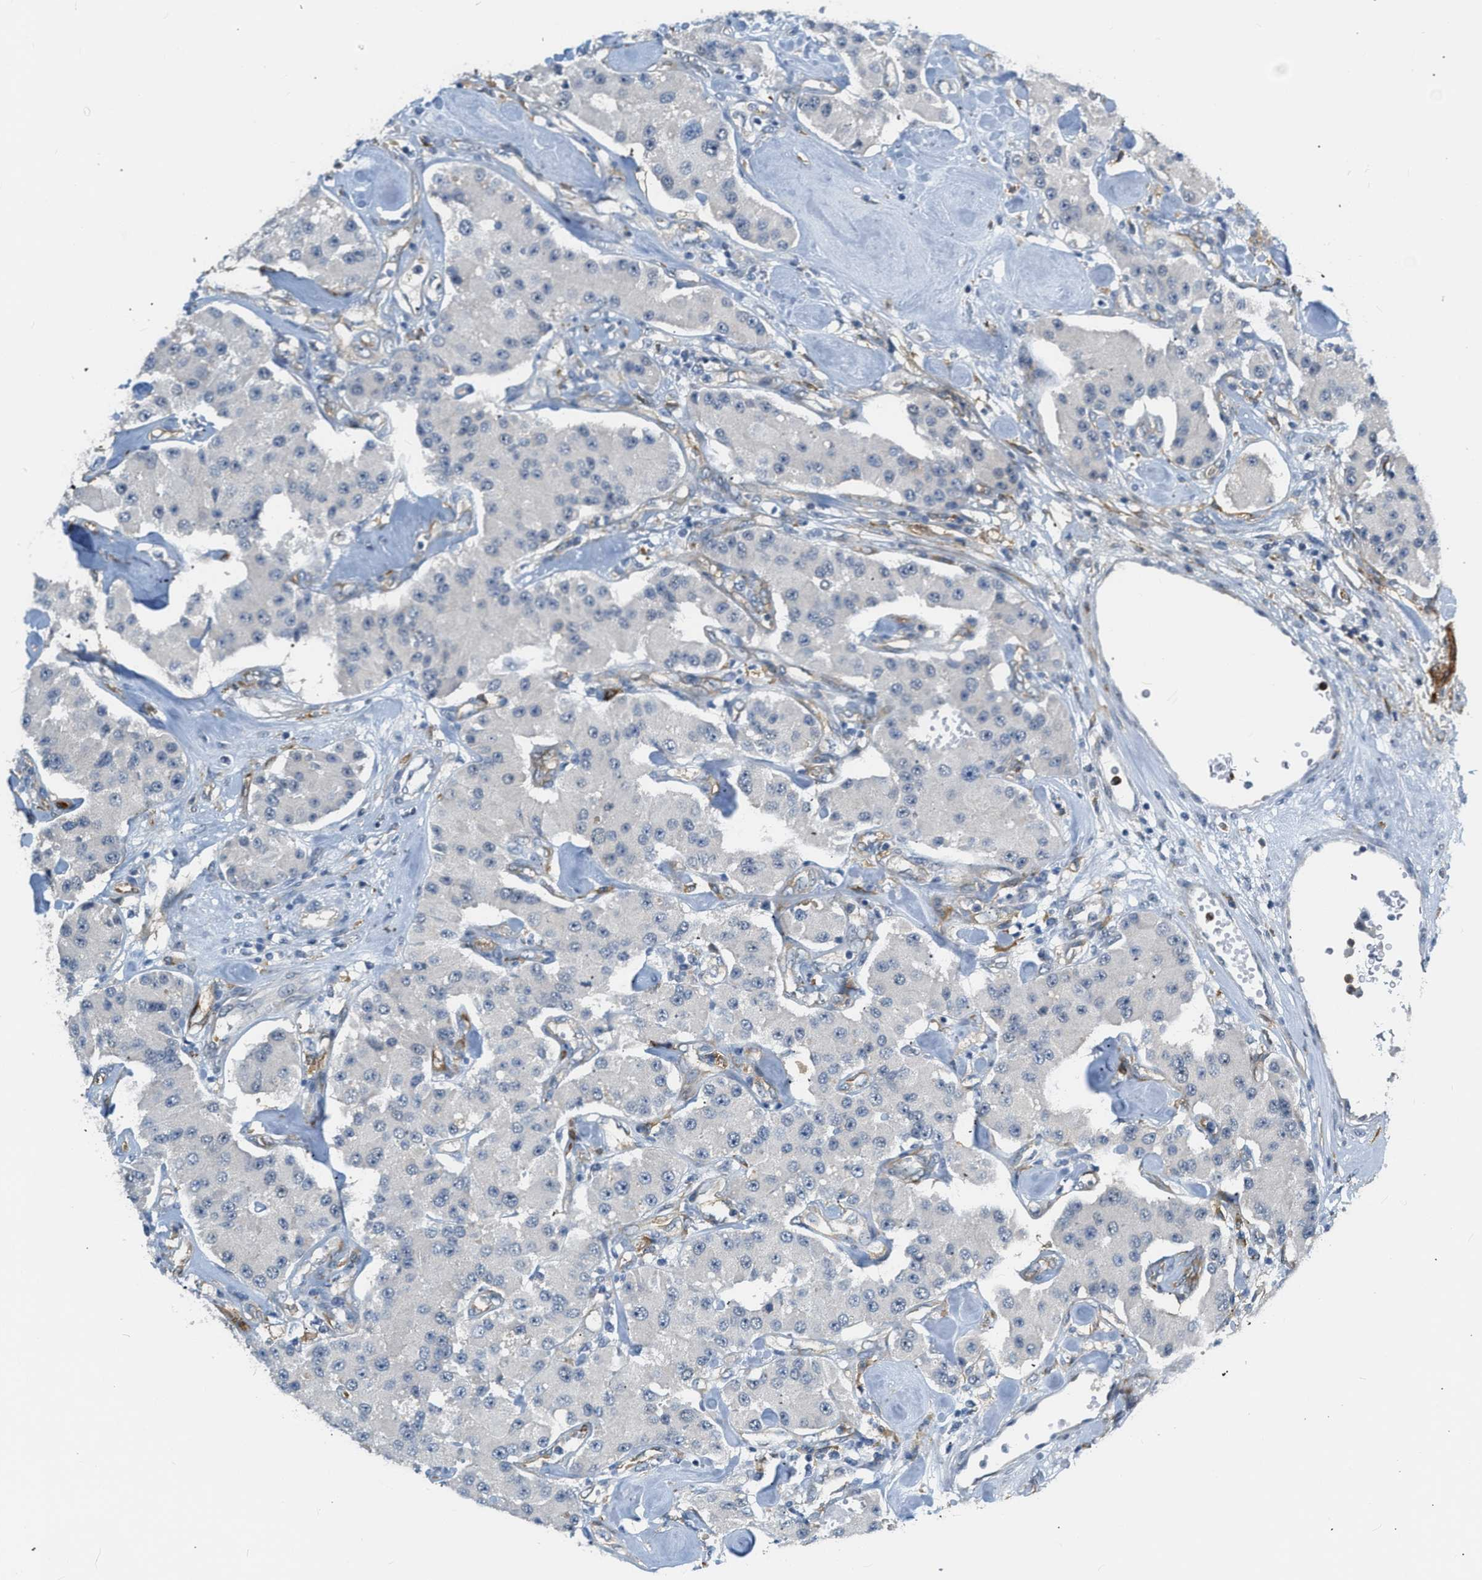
{"staining": {"intensity": "negative", "quantity": "none", "location": "none"}, "tissue": "carcinoid", "cell_type": "Tumor cells", "image_type": "cancer", "snomed": [{"axis": "morphology", "description": "Carcinoid, malignant, NOS"}, {"axis": "topography", "description": "Pancreas"}], "caption": "This is an IHC photomicrograph of human carcinoid. There is no expression in tumor cells.", "gene": "ZNF408", "patient": {"sex": "male", "age": 41}}